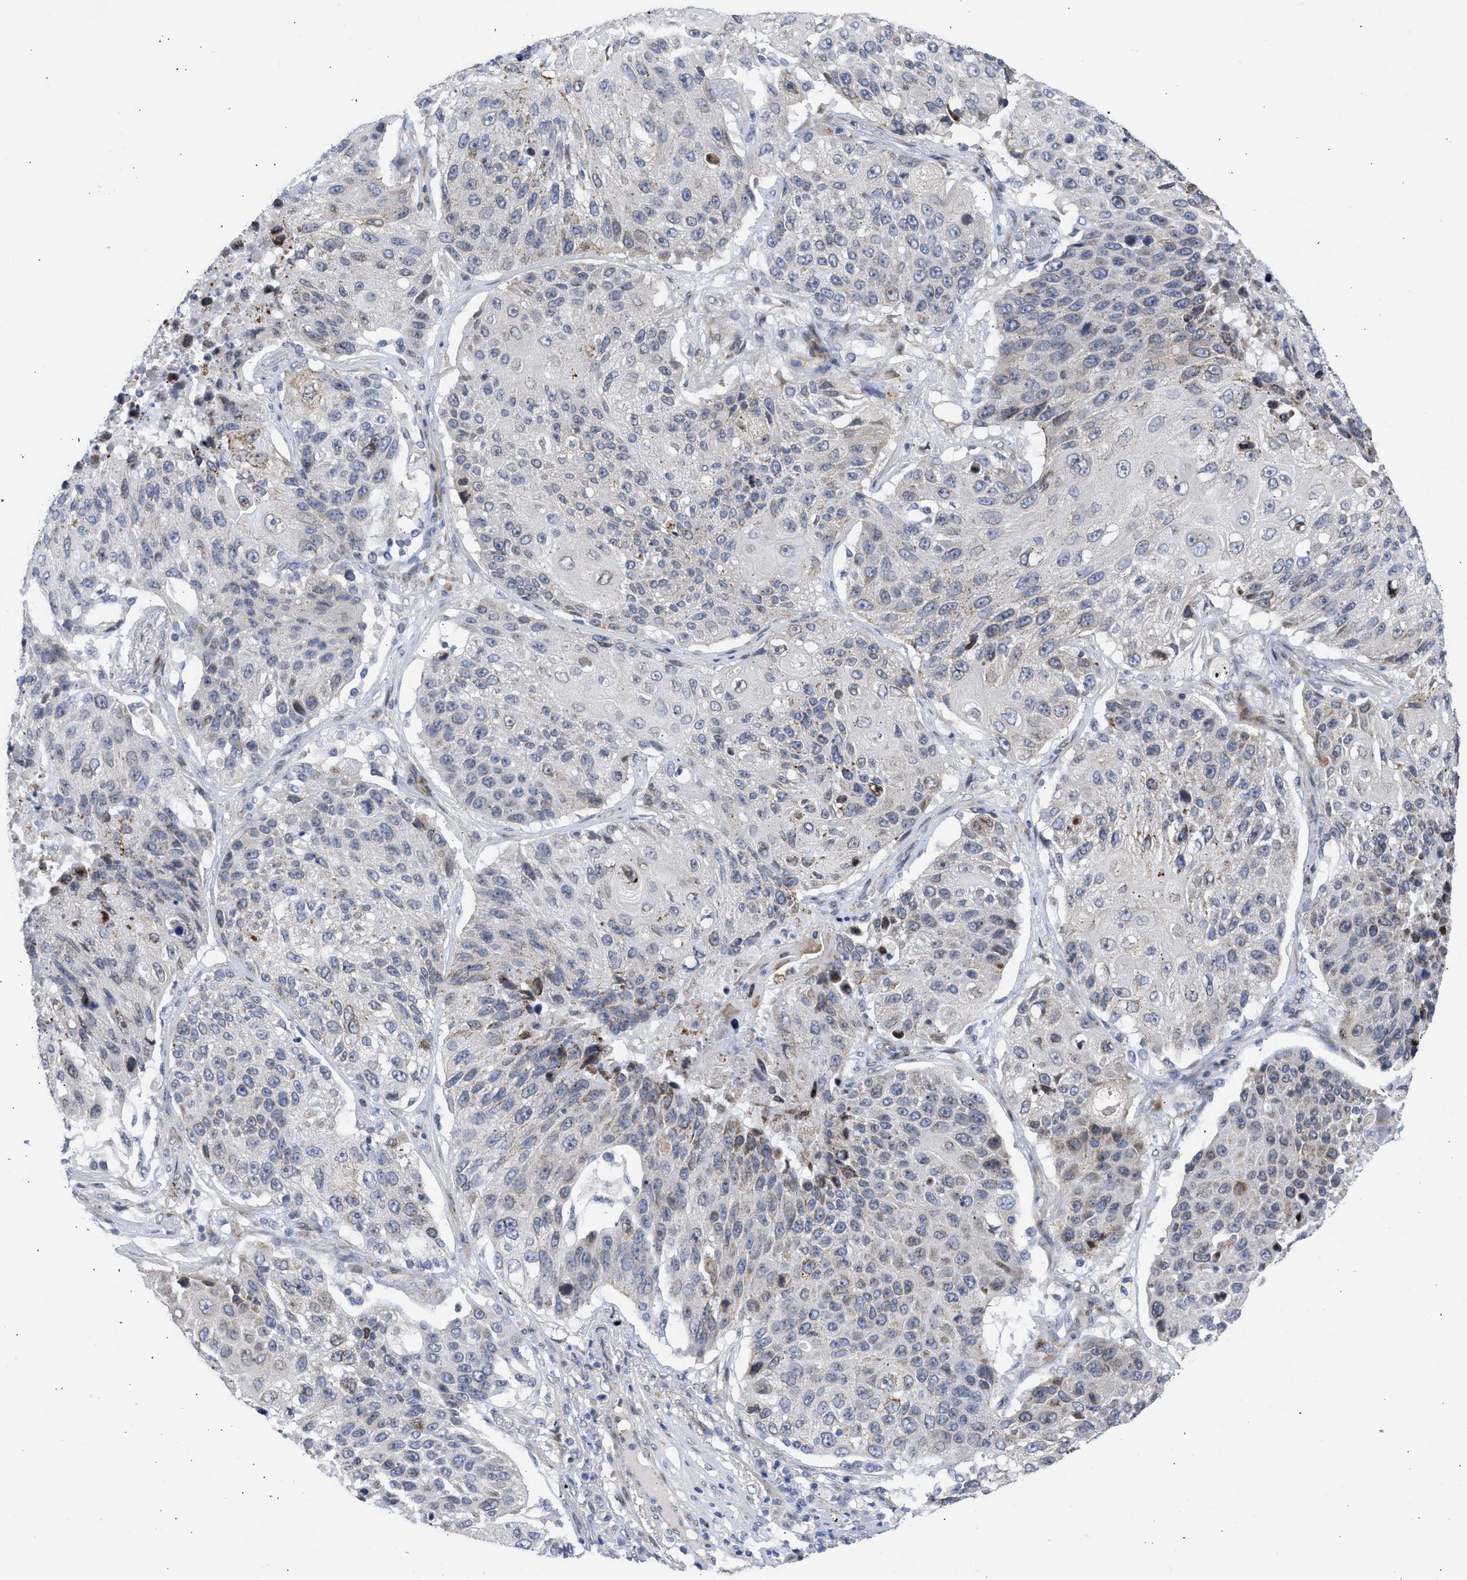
{"staining": {"intensity": "moderate", "quantity": "<25%", "location": "cytoplasmic/membranous"}, "tissue": "lung cancer", "cell_type": "Tumor cells", "image_type": "cancer", "snomed": [{"axis": "morphology", "description": "Squamous cell carcinoma, NOS"}, {"axis": "topography", "description": "Lung"}], "caption": "Protein analysis of lung cancer (squamous cell carcinoma) tissue displays moderate cytoplasmic/membranous positivity in approximately <25% of tumor cells.", "gene": "NUP35", "patient": {"sex": "male", "age": 61}}